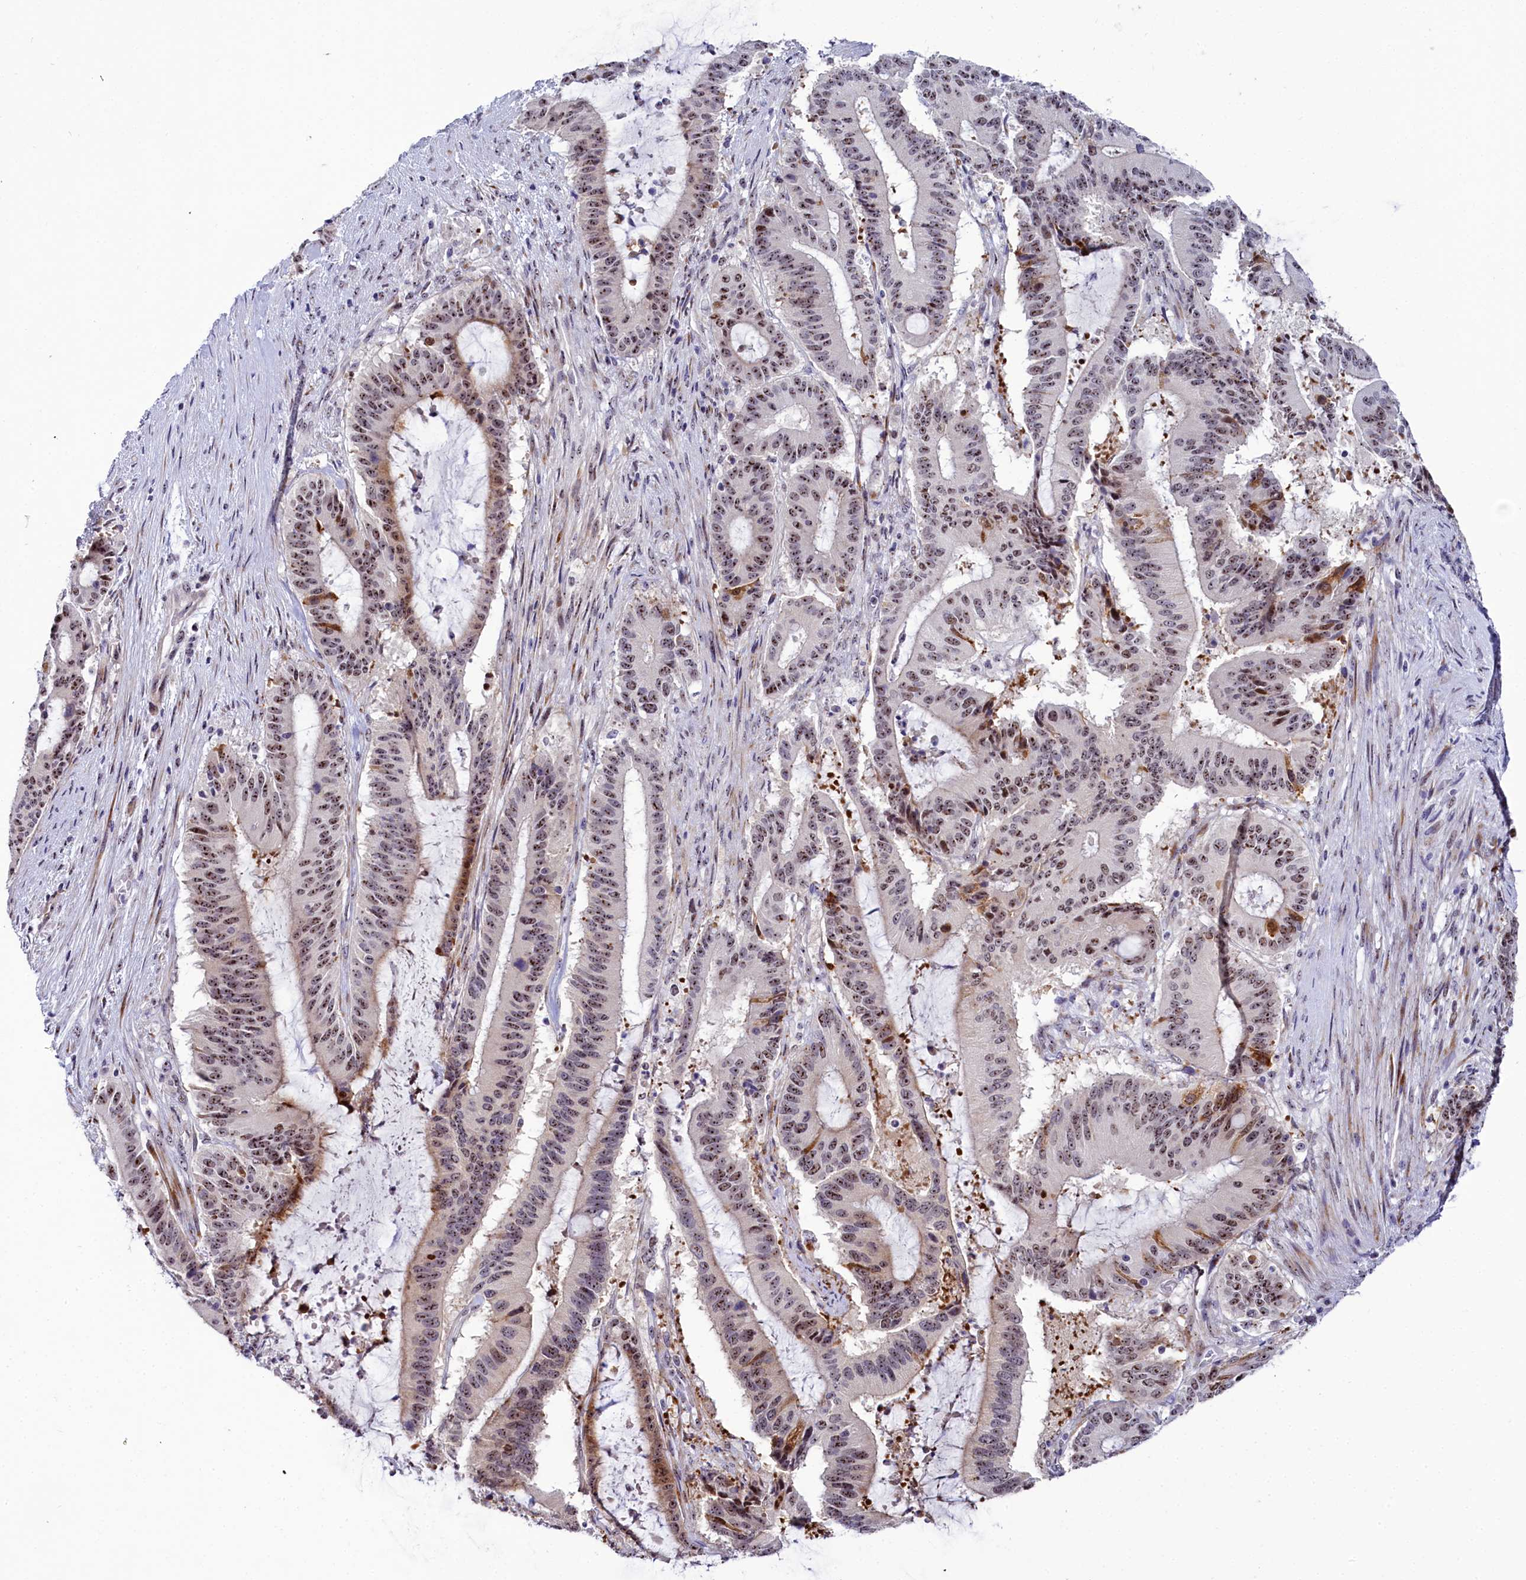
{"staining": {"intensity": "moderate", "quantity": ">75%", "location": "nuclear"}, "tissue": "liver cancer", "cell_type": "Tumor cells", "image_type": "cancer", "snomed": [{"axis": "morphology", "description": "Normal tissue, NOS"}, {"axis": "morphology", "description": "Cholangiocarcinoma"}, {"axis": "topography", "description": "Liver"}, {"axis": "topography", "description": "Peripheral nerve tissue"}], "caption": "Immunohistochemical staining of liver cholangiocarcinoma displays medium levels of moderate nuclear protein positivity in about >75% of tumor cells. (Brightfield microscopy of DAB IHC at high magnification).", "gene": "TCOF1", "patient": {"sex": "female", "age": 73}}